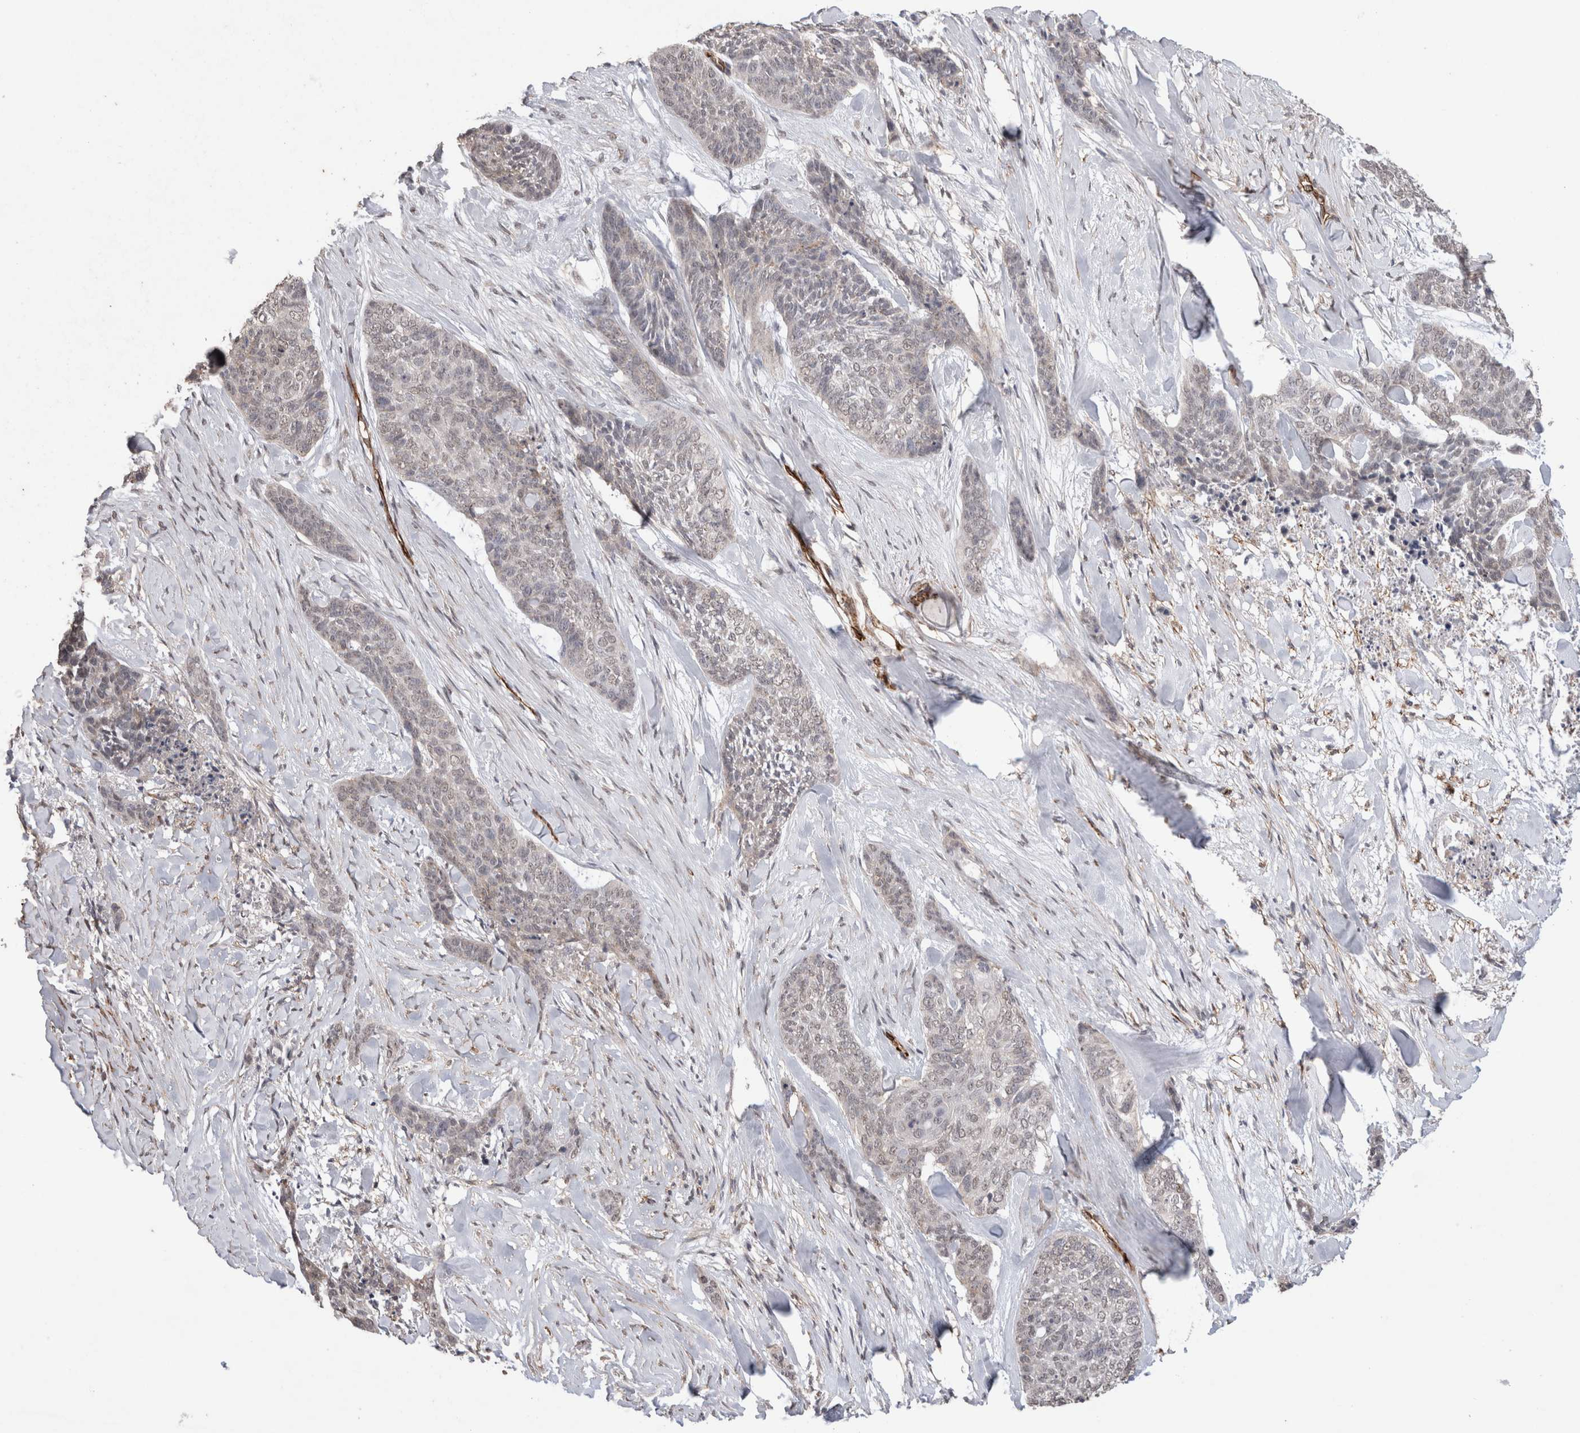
{"staining": {"intensity": "weak", "quantity": "<25%", "location": "nuclear"}, "tissue": "skin cancer", "cell_type": "Tumor cells", "image_type": "cancer", "snomed": [{"axis": "morphology", "description": "Basal cell carcinoma"}, {"axis": "topography", "description": "Skin"}], "caption": "Immunohistochemistry (IHC) histopathology image of neoplastic tissue: human skin cancer (basal cell carcinoma) stained with DAB (3,3'-diaminobenzidine) displays no significant protein expression in tumor cells.", "gene": "CDH13", "patient": {"sex": "female", "age": 64}}